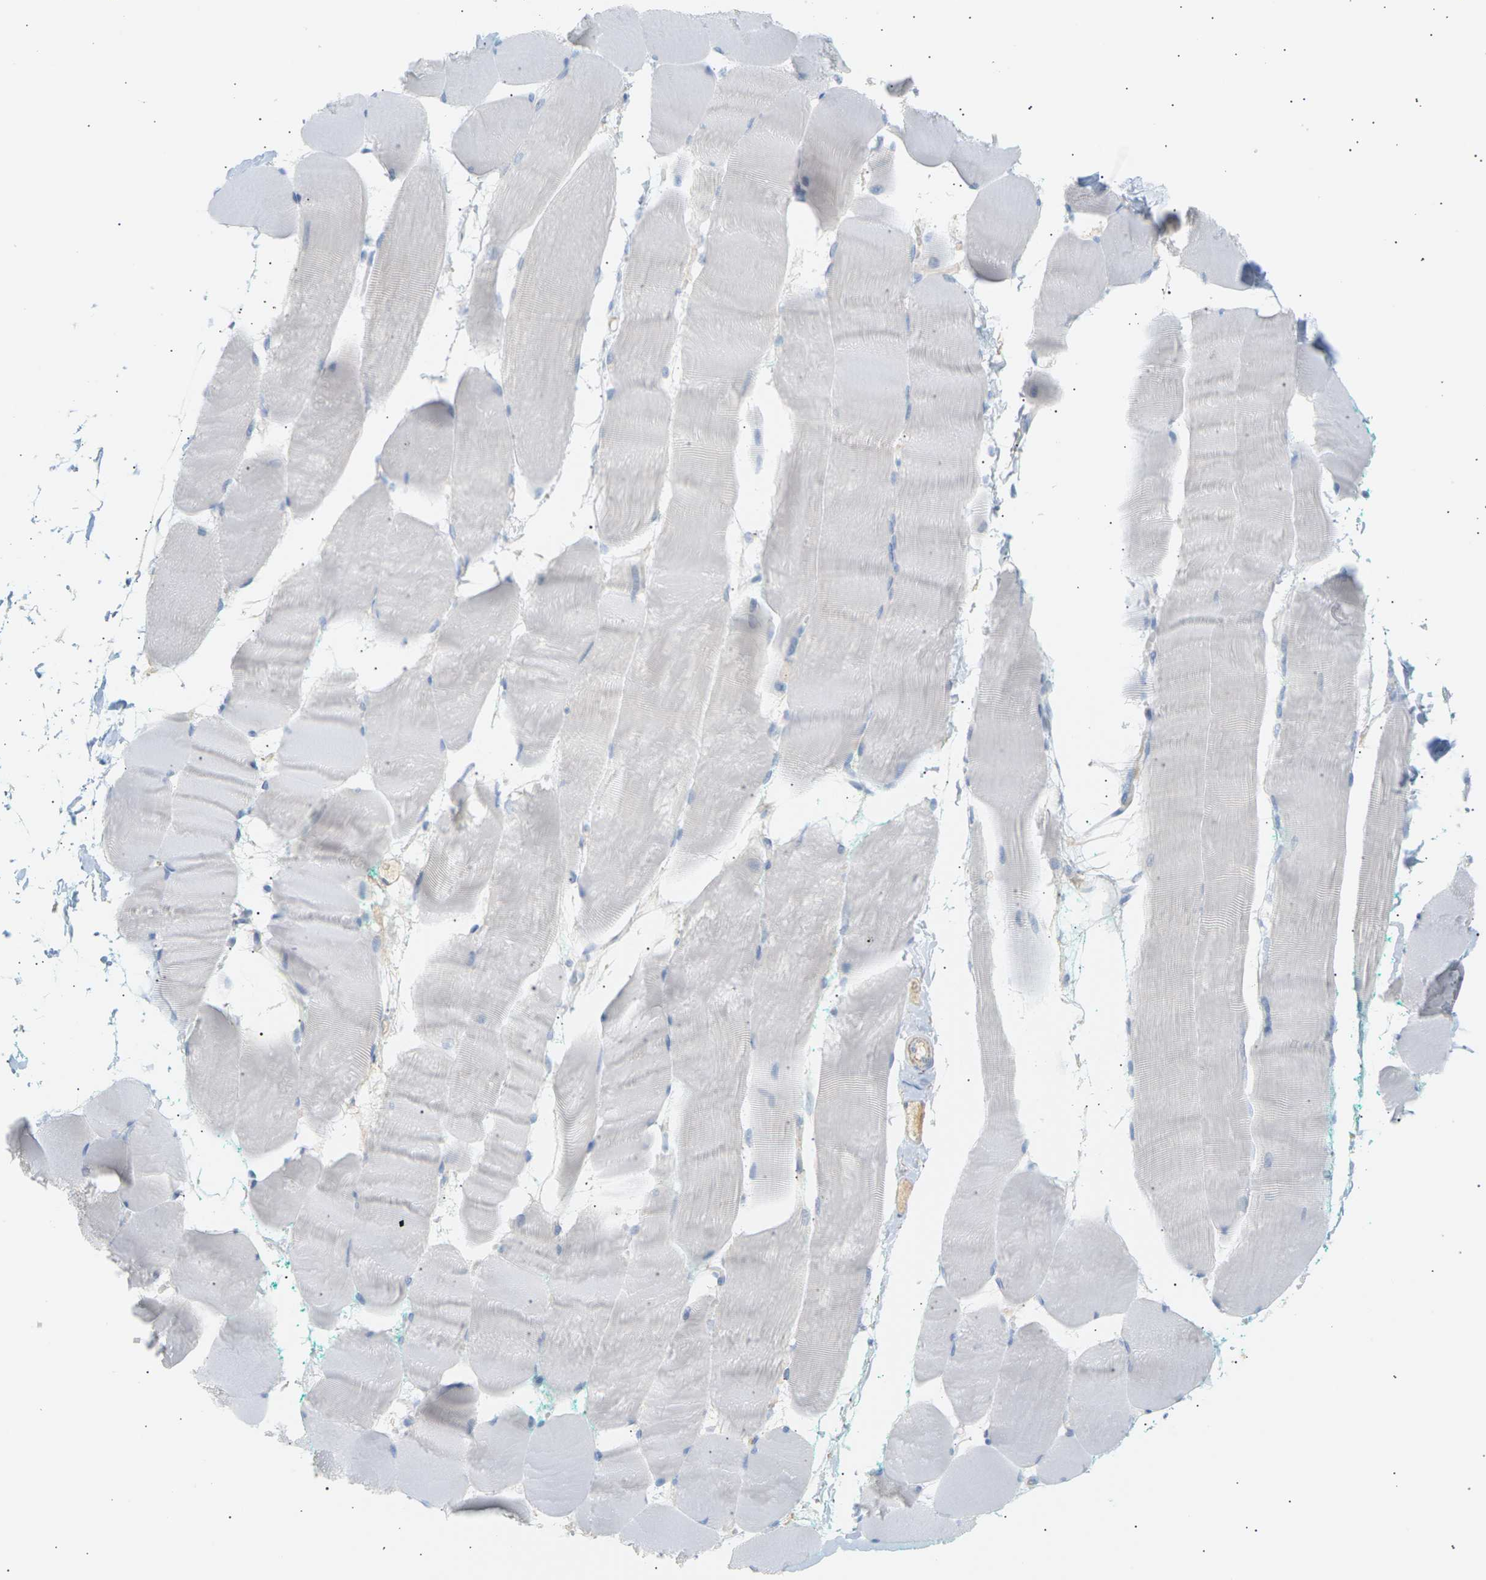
{"staining": {"intensity": "negative", "quantity": "none", "location": "none"}, "tissue": "skeletal muscle", "cell_type": "Myocytes", "image_type": "normal", "snomed": [{"axis": "morphology", "description": "Normal tissue, NOS"}, {"axis": "morphology", "description": "Squamous cell carcinoma, NOS"}, {"axis": "topography", "description": "Skeletal muscle"}], "caption": "This is an immunohistochemistry (IHC) histopathology image of benign skeletal muscle. There is no expression in myocytes.", "gene": "CLU", "patient": {"sex": "male", "age": 51}}